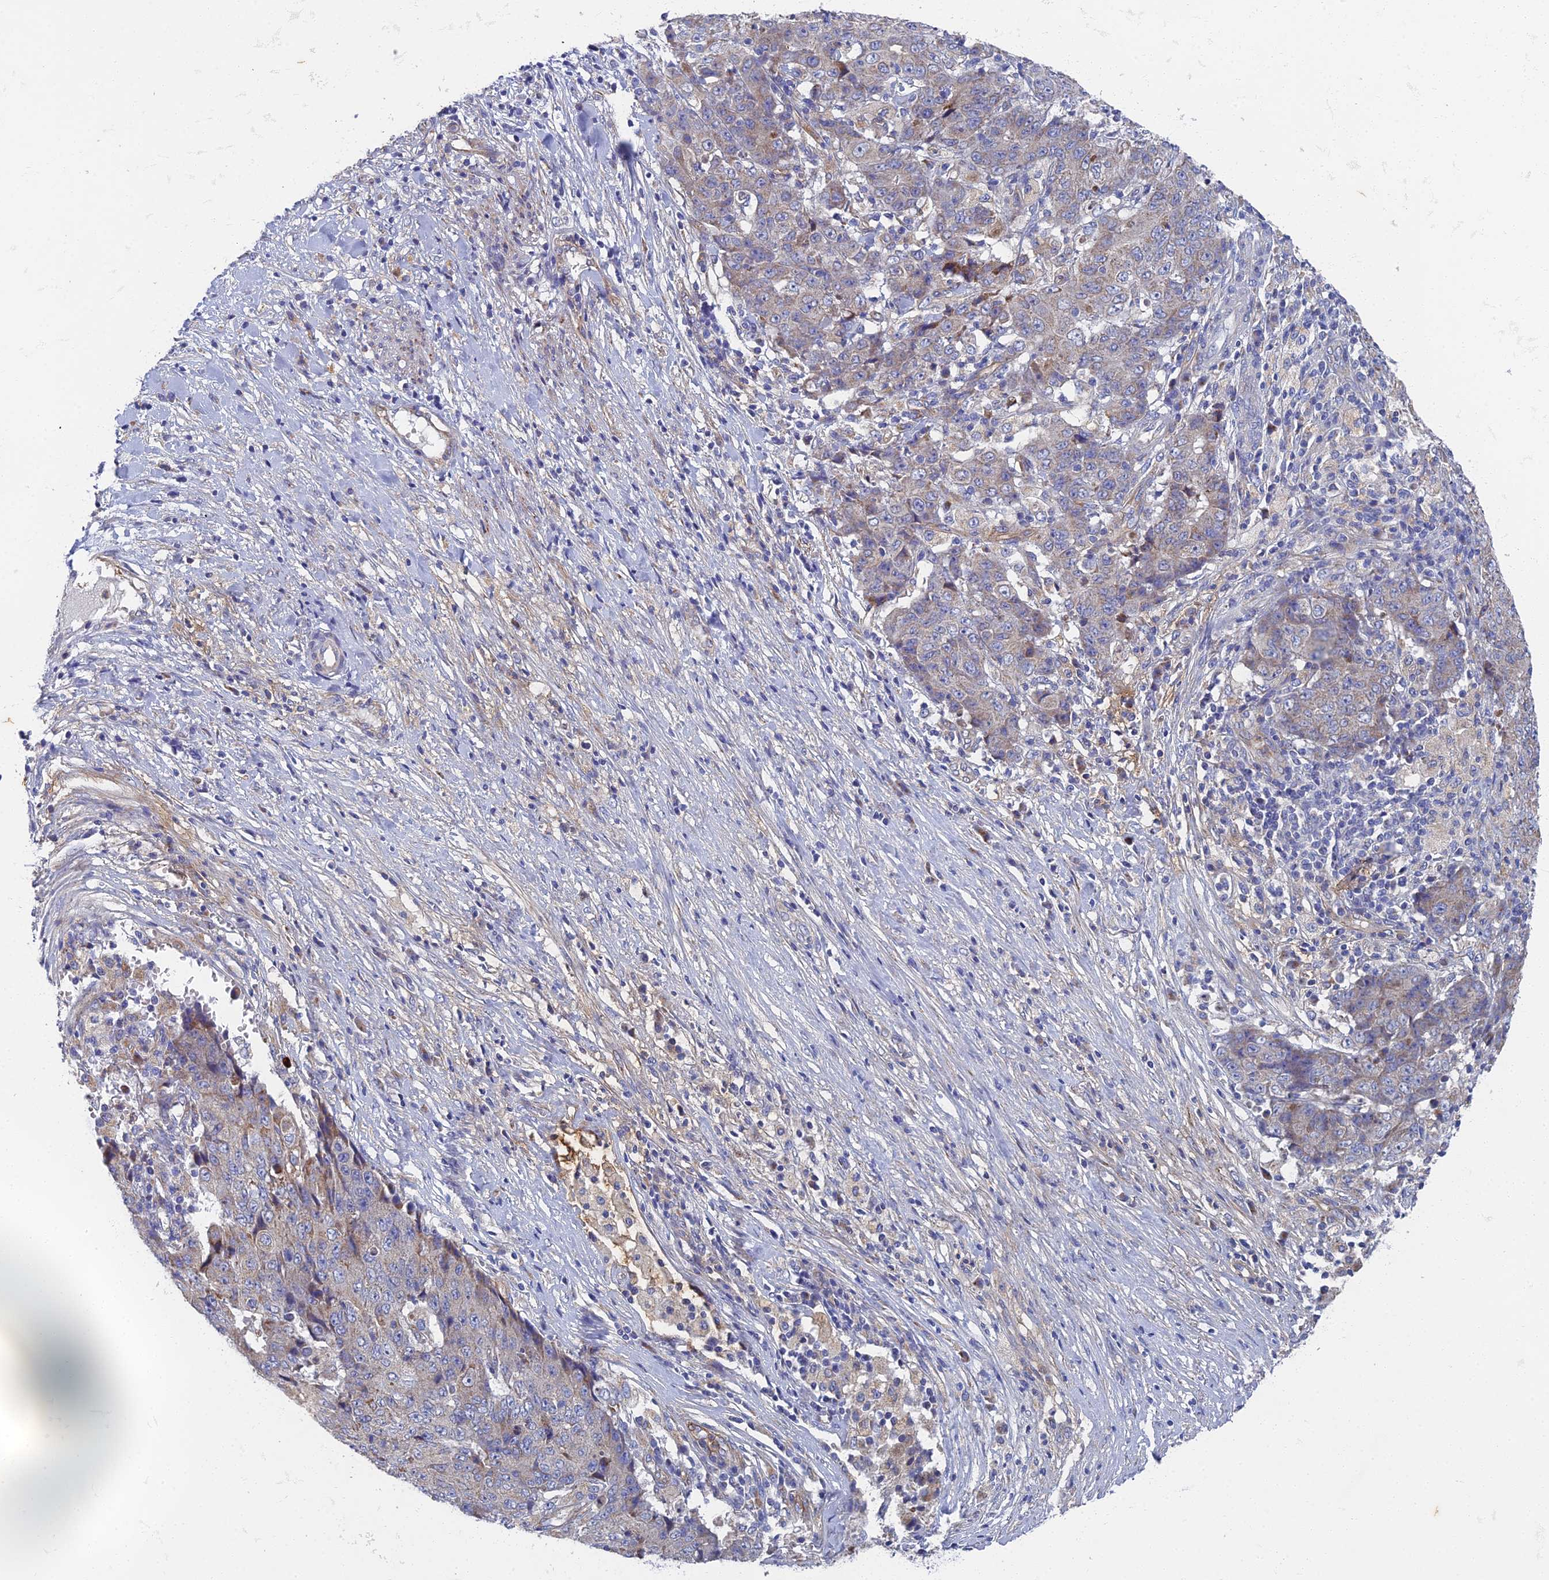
{"staining": {"intensity": "weak", "quantity": "<25%", "location": "cytoplasmic/membranous"}, "tissue": "ovarian cancer", "cell_type": "Tumor cells", "image_type": "cancer", "snomed": [{"axis": "morphology", "description": "Carcinoma, endometroid"}, {"axis": "topography", "description": "Ovary"}], "caption": "DAB (3,3'-diaminobenzidine) immunohistochemical staining of ovarian cancer reveals no significant expression in tumor cells. (DAB immunohistochemistry (IHC) with hematoxylin counter stain).", "gene": "RNASEK", "patient": {"sex": "female", "age": 42}}